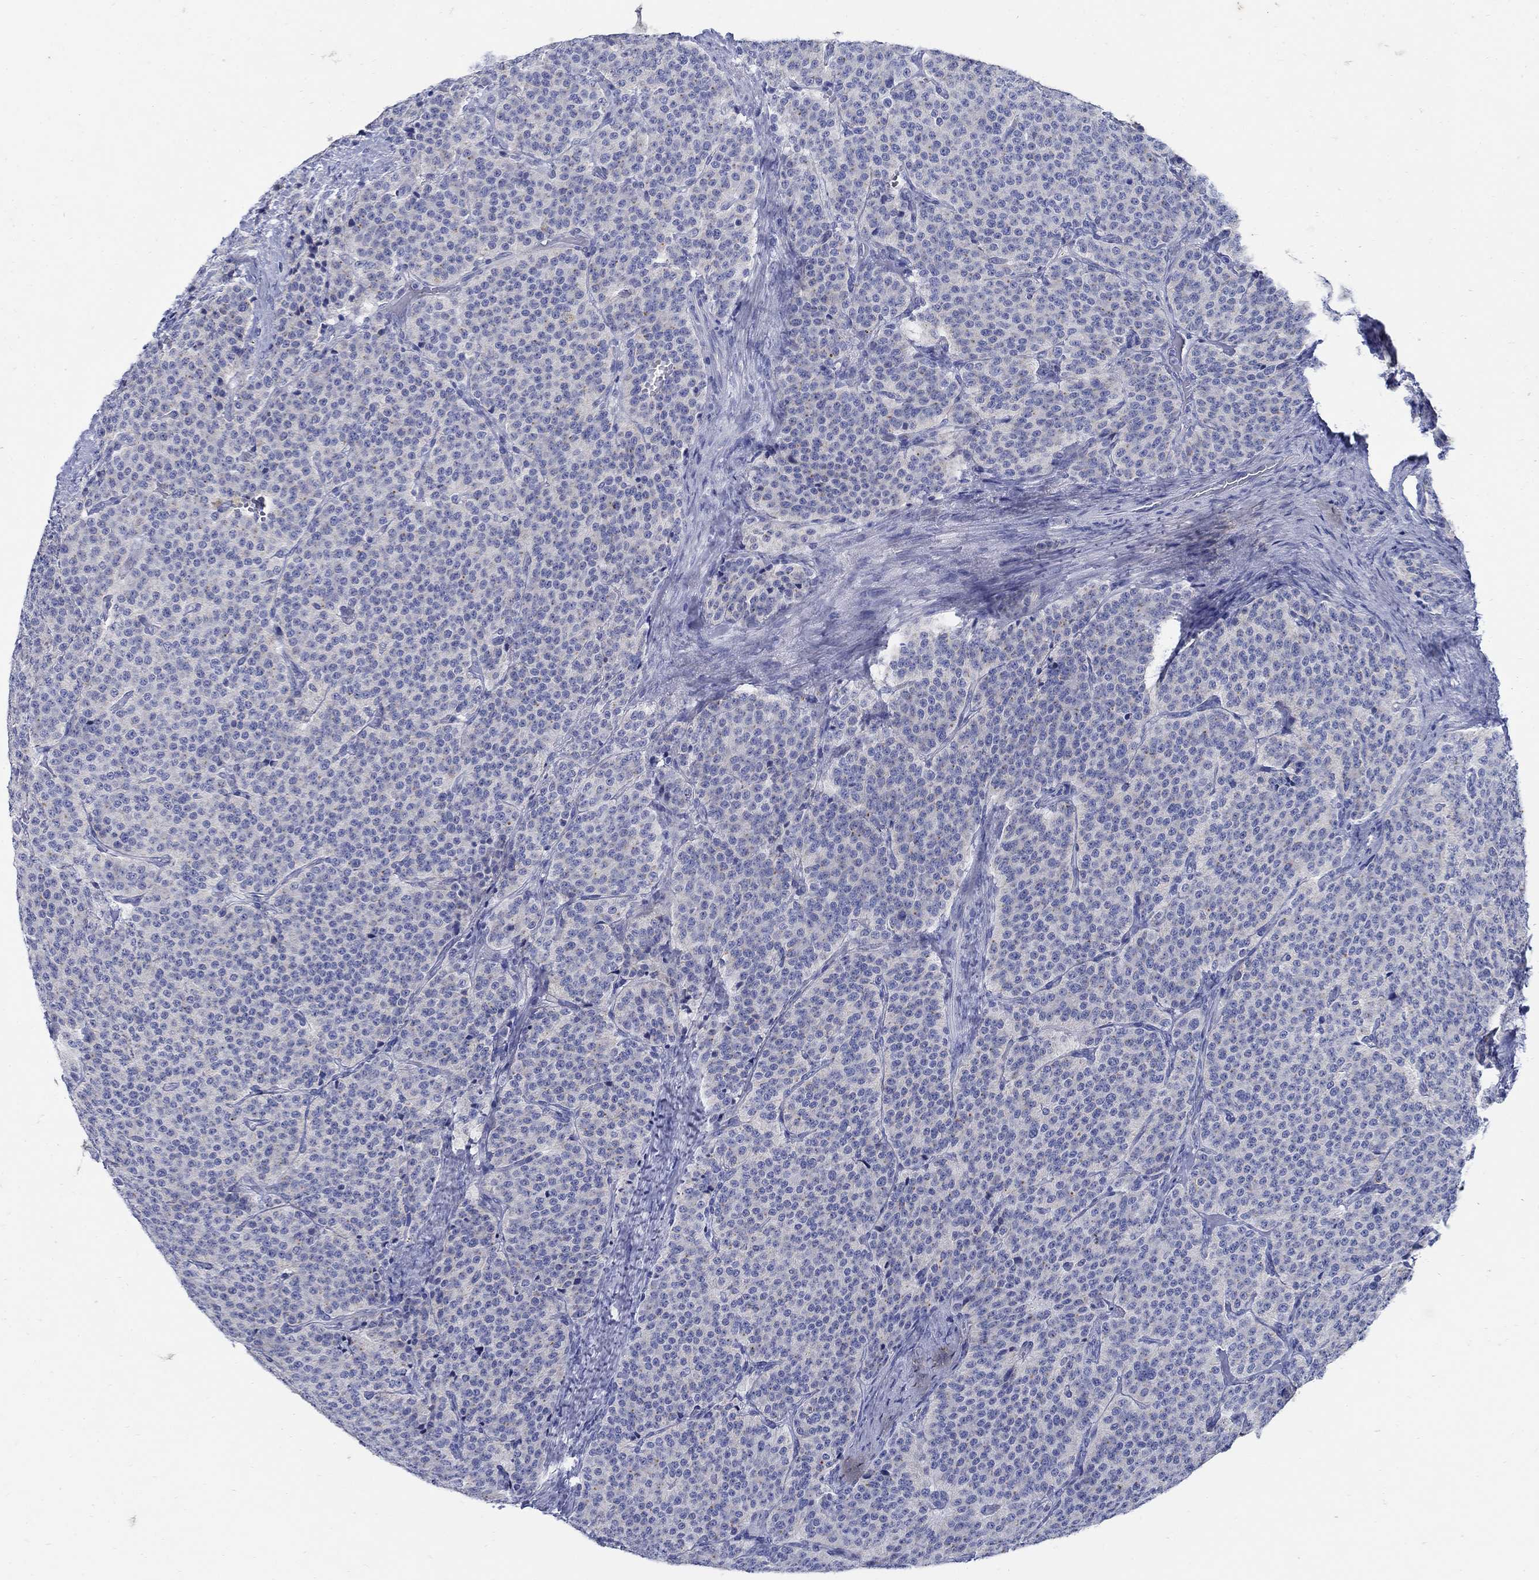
{"staining": {"intensity": "negative", "quantity": "none", "location": "none"}, "tissue": "carcinoid", "cell_type": "Tumor cells", "image_type": "cancer", "snomed": [{"axis": "morphology", "description": "Carcinoid, malignant, NOS"}, {"axis": "topography", "description": "Small intestine"}], "caption": "An image of human carcinoid is negative for staining in tumor cells.", "gene": "ZDHHC14", "patient": {"sex": "female", "age": 58}}